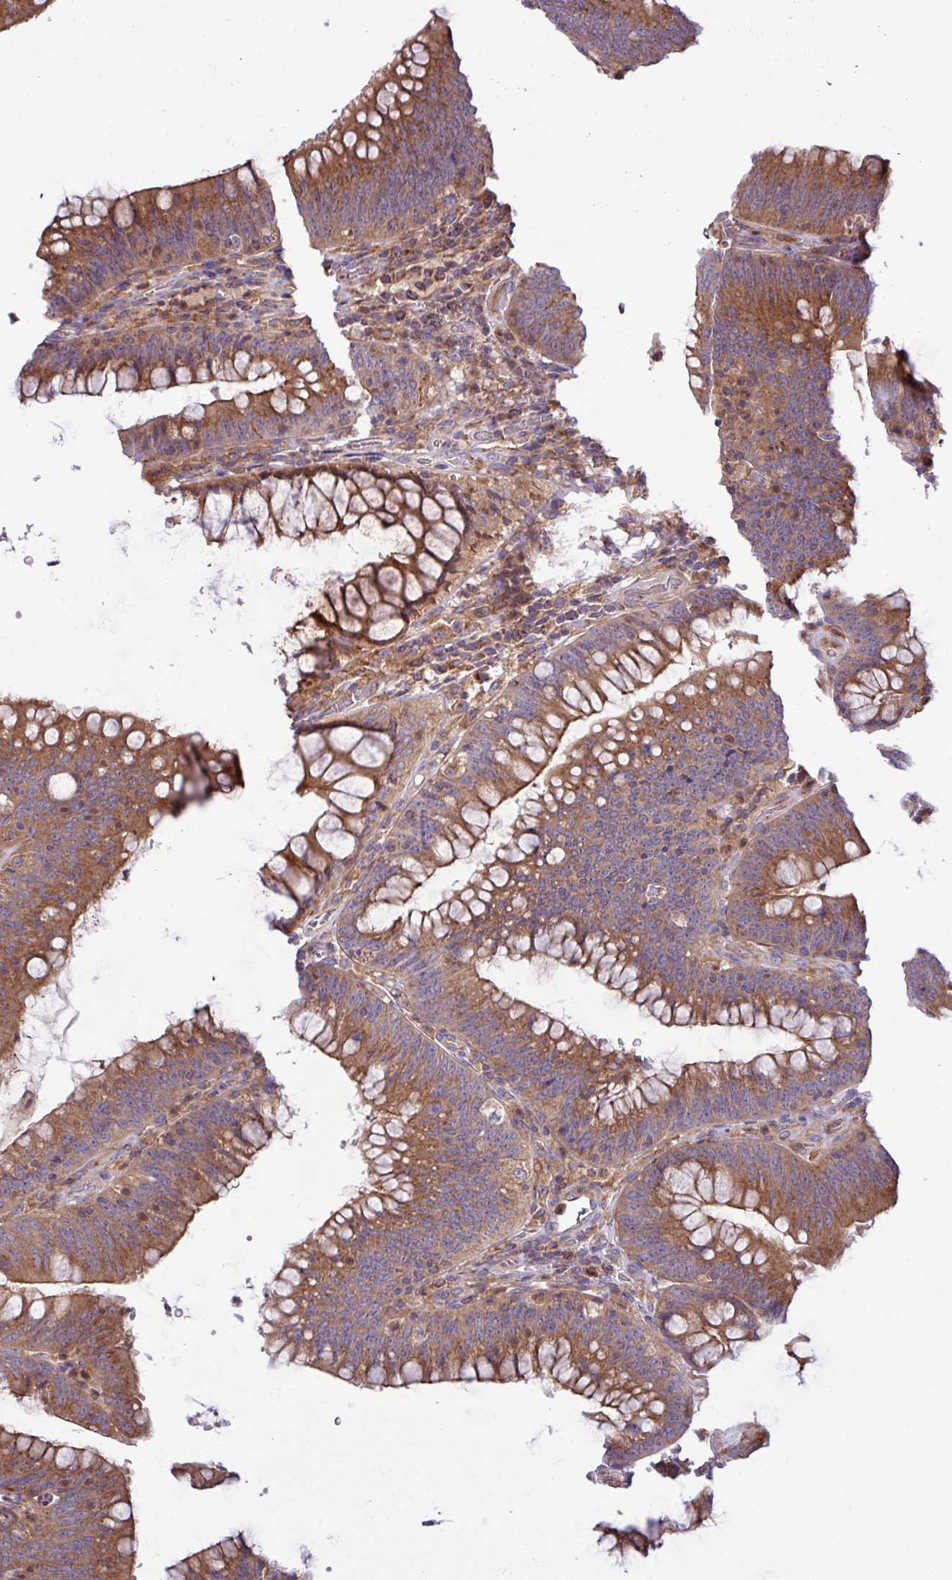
{"staining": {"intensity": "moderate", "quantity": ">75%", "location": "cytoplasmic/membranous"}, "tissue": "colorectal cancer", "cell_type": "Tumor cells", "image_type": "cancer", "snomed": [{"axis": "morphology", "description": "Normal tissue, NOS"}, {"axis": "topography", "description": "Colon"}], "caption": "Protein positivity by immunohistochemistry exhibits moderate cytoplasmic/membranous expression in approximately >75% of tumor cells in colorectal cancer. The staining was performed using DAB (3,3'-diaminobenzidine), with brown indicating positive protein expression. Nuclei are stained blue with hematoxylin.", "gene": "RAB19", "patient": {"sex": "female", "age": 82}}